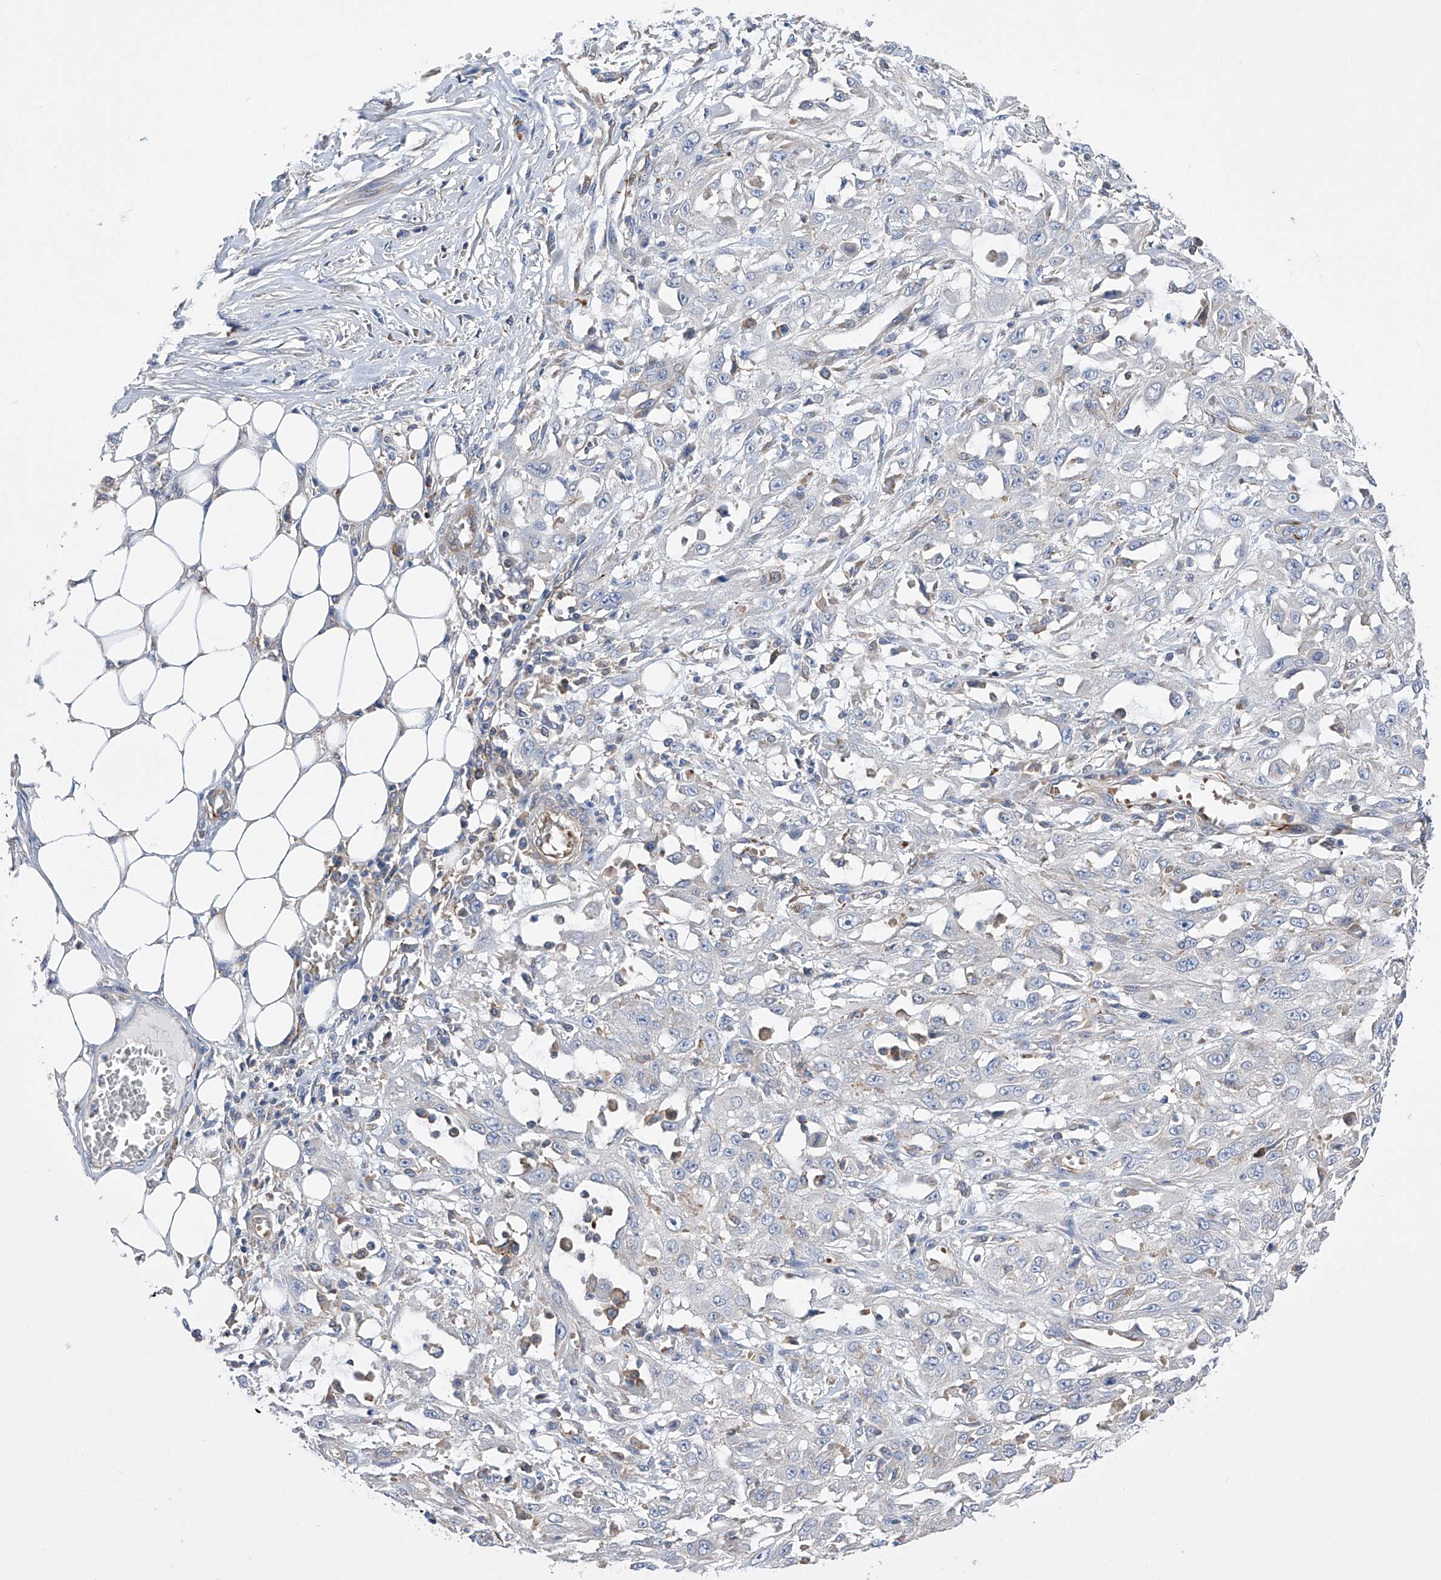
{"staining": {"intensity": "negative", "quantity": "none", "location": "none"}, "tissue": "skin cancer", "cell_type": "Tumor cells", "image_type": "cancer", "snomed": [{"axis": "morphology", "description": "Squamous cell carcinoma, NOS"}, {"axis": "morphology", "description": "Squamous cell carcinoma, metastatic, NOS"}, {"axis": "topography", "description": "Skin"}, {"axis": "topography", "description": "Lymph node"}], "caption": "An image of human skin cancer (metastatic squamous cell carcinoma) is negative for staining in tumor cells.", "gene": "NFATC4", "patient": {"sex": "male", "age": 75}}